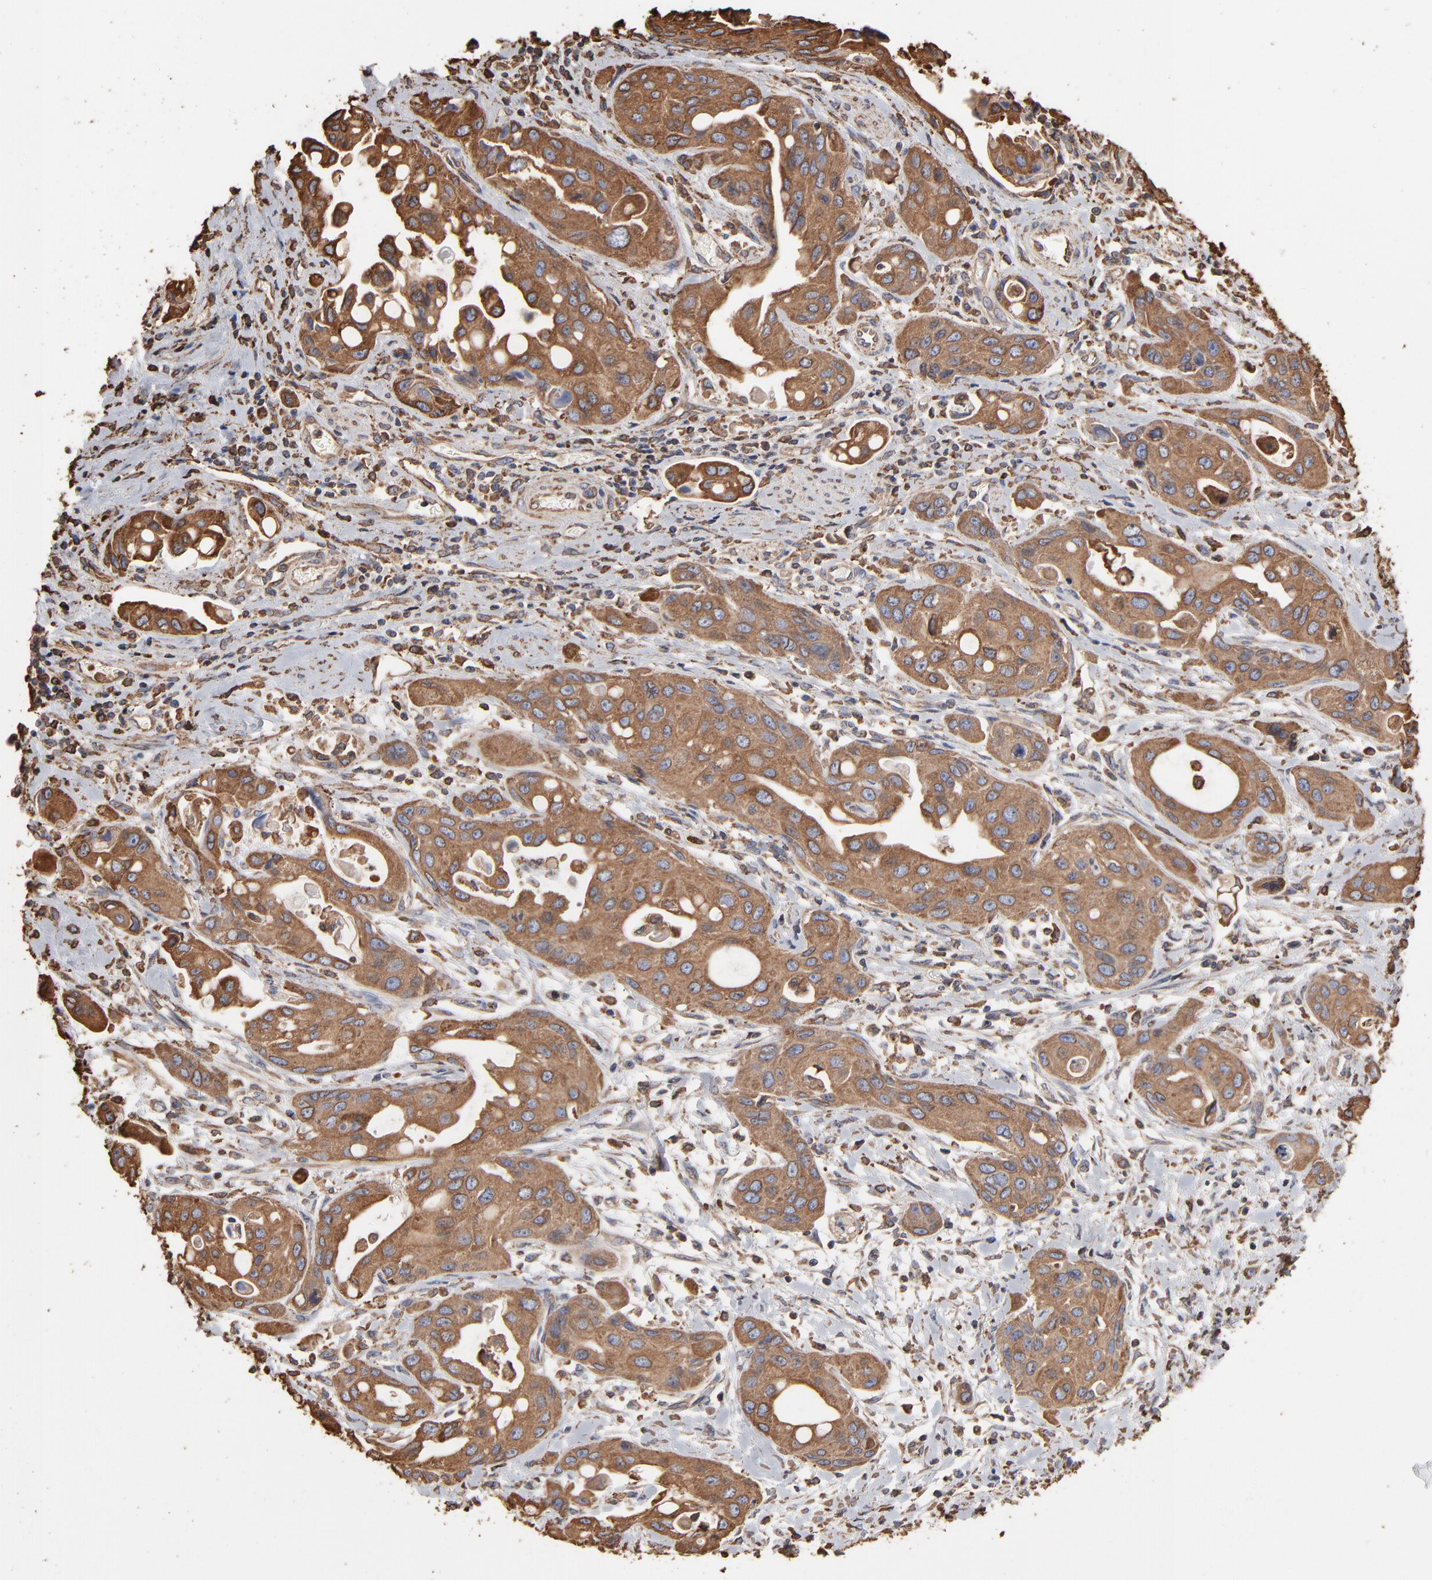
{"staining": {"intensity": "moderate", "quantity": ">75%", "location": "cytoplasmic/membranous"}, "tissue": "pancreatic cancer", "cell_type": "Tumor cells", "image_type": "cancer", "snomed": [{"axis": "morphology", "description": "Adenocarcinoma, NOS"}, {"axis": "topography", "description": "Pancreas"}], "caption": "Pancreatic cancer (adenocarcinoma) stained for a protein displays moderate cytoplasmic/membranous positivity in tumor cells. Ihc stains the protein in brown and the nuclei are stained blue.", "gene": "PDIA3", "patient": {"sex": "female", "age": 60}}